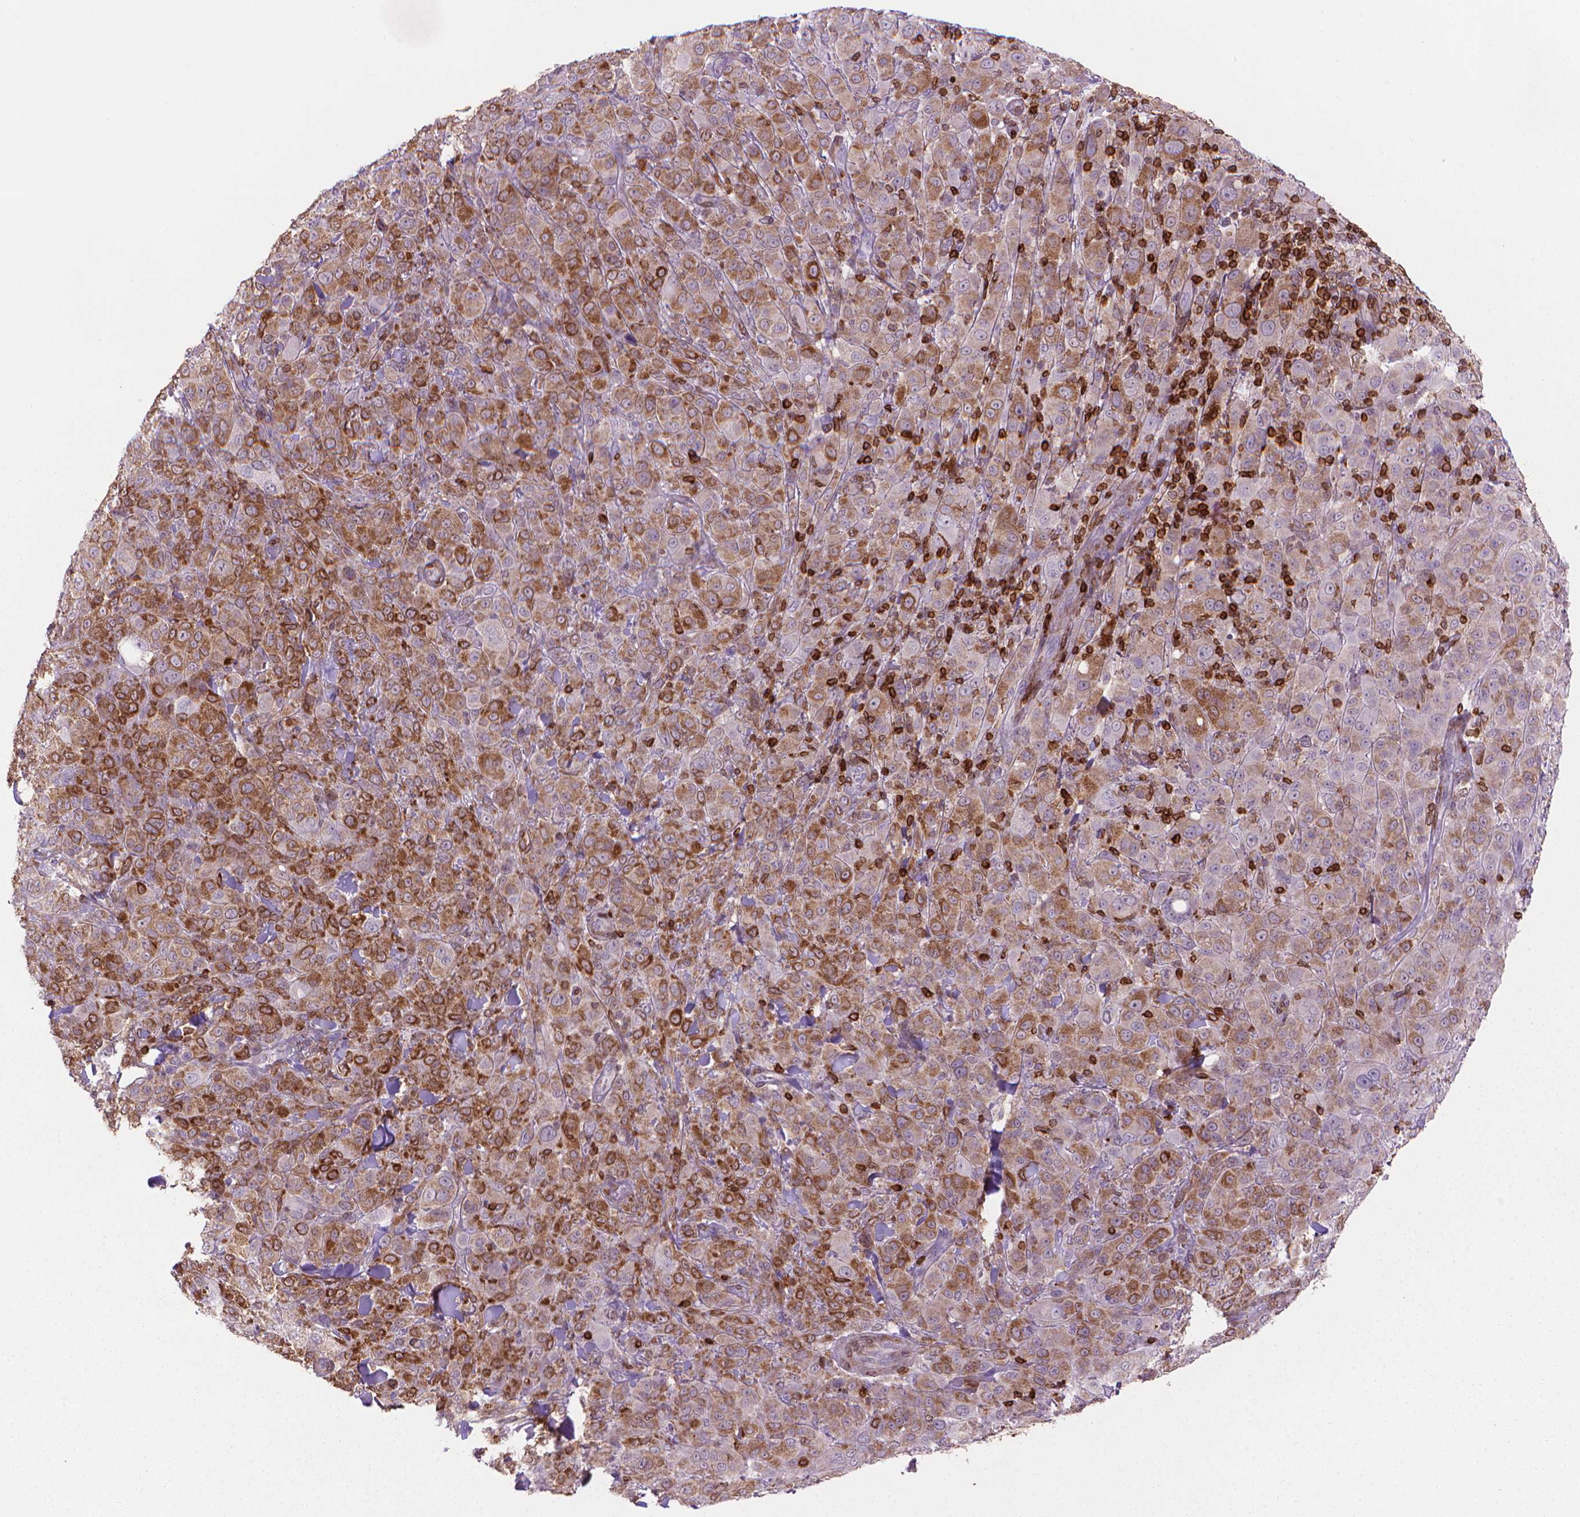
{"staining": {"intensity": "moderate", "quantity": ">75%", "location": "cytoplasmic/membranous"}, "tissue": "melanoma", "cell_type": "Tumor cells", "image_type": "cancer", "snomed": [{"axis": "morphology", "description": "Malignant melanoma, NOS"}, {"axis": "topography", "description": "Skin"}], "caption": "Immunohistochemistry (IHC) image of human malignant melanoma stained for a protein (brown), which displays medium levels of moderate cytoplasmic/membranous positivity in approximately >75% of tumor cells.", "gene": "BCL2", "patient": {"sex": "female", "age": 87}}